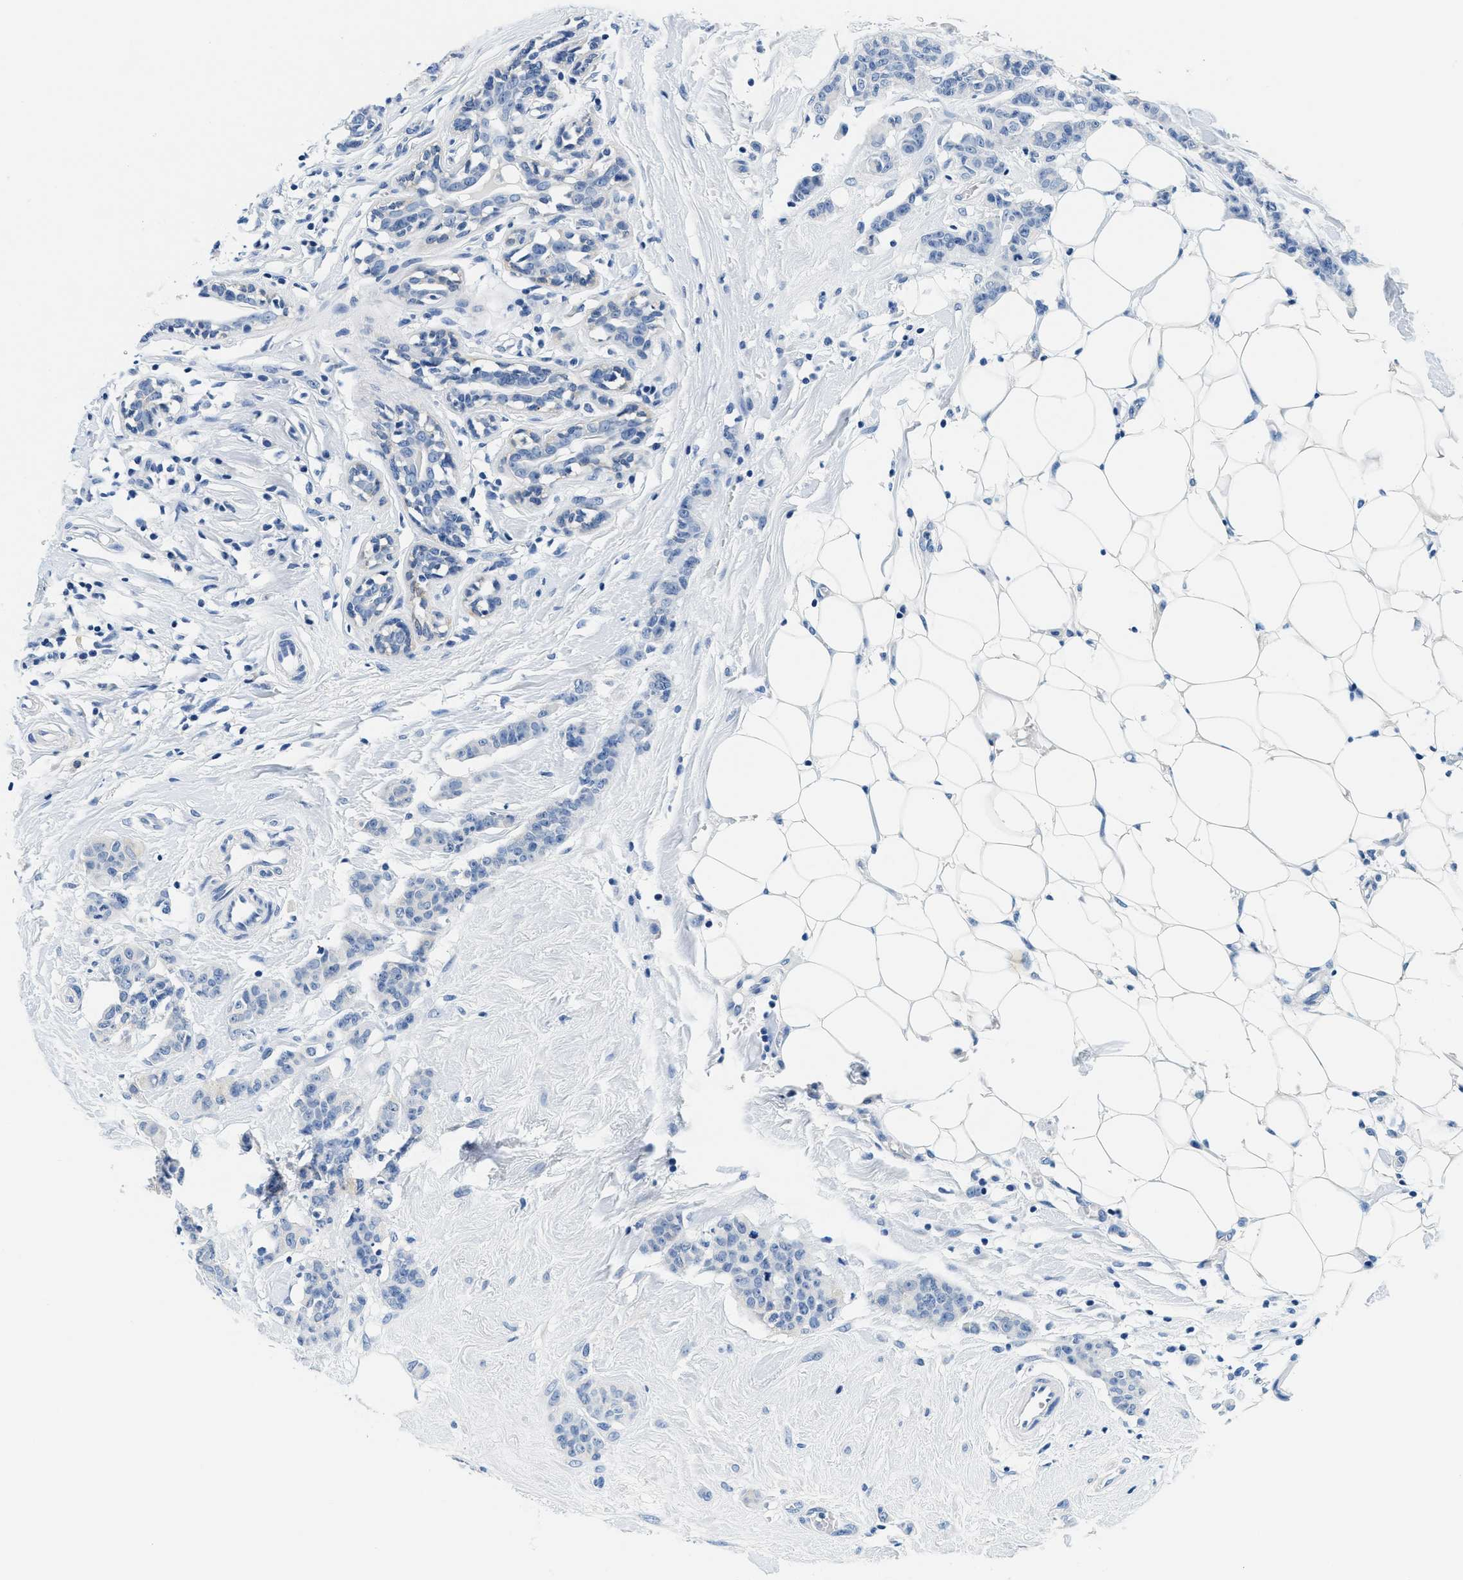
{"staining": {"intensity": "negative", "quantity": "none", "location": "none"}, "tissue": "breast cancer", "cell_type": "Tumor cells", "image_type": "cancer", "snomed": [{"axis": "morphology", "description": "Normal tissue, NOS"}, {"axis": "morphology", "description": "Duct carcinoma"}, {"axis": "topography", "description": "Breast"}], "caption": "High power microscopy photomicrograph of an immunohistochemistry (IHC) image of breast cancer, revealing no significant positivity in tumor cells.", "gene": "GSTM3", "patient": {"sex": "female", "age": 40}}